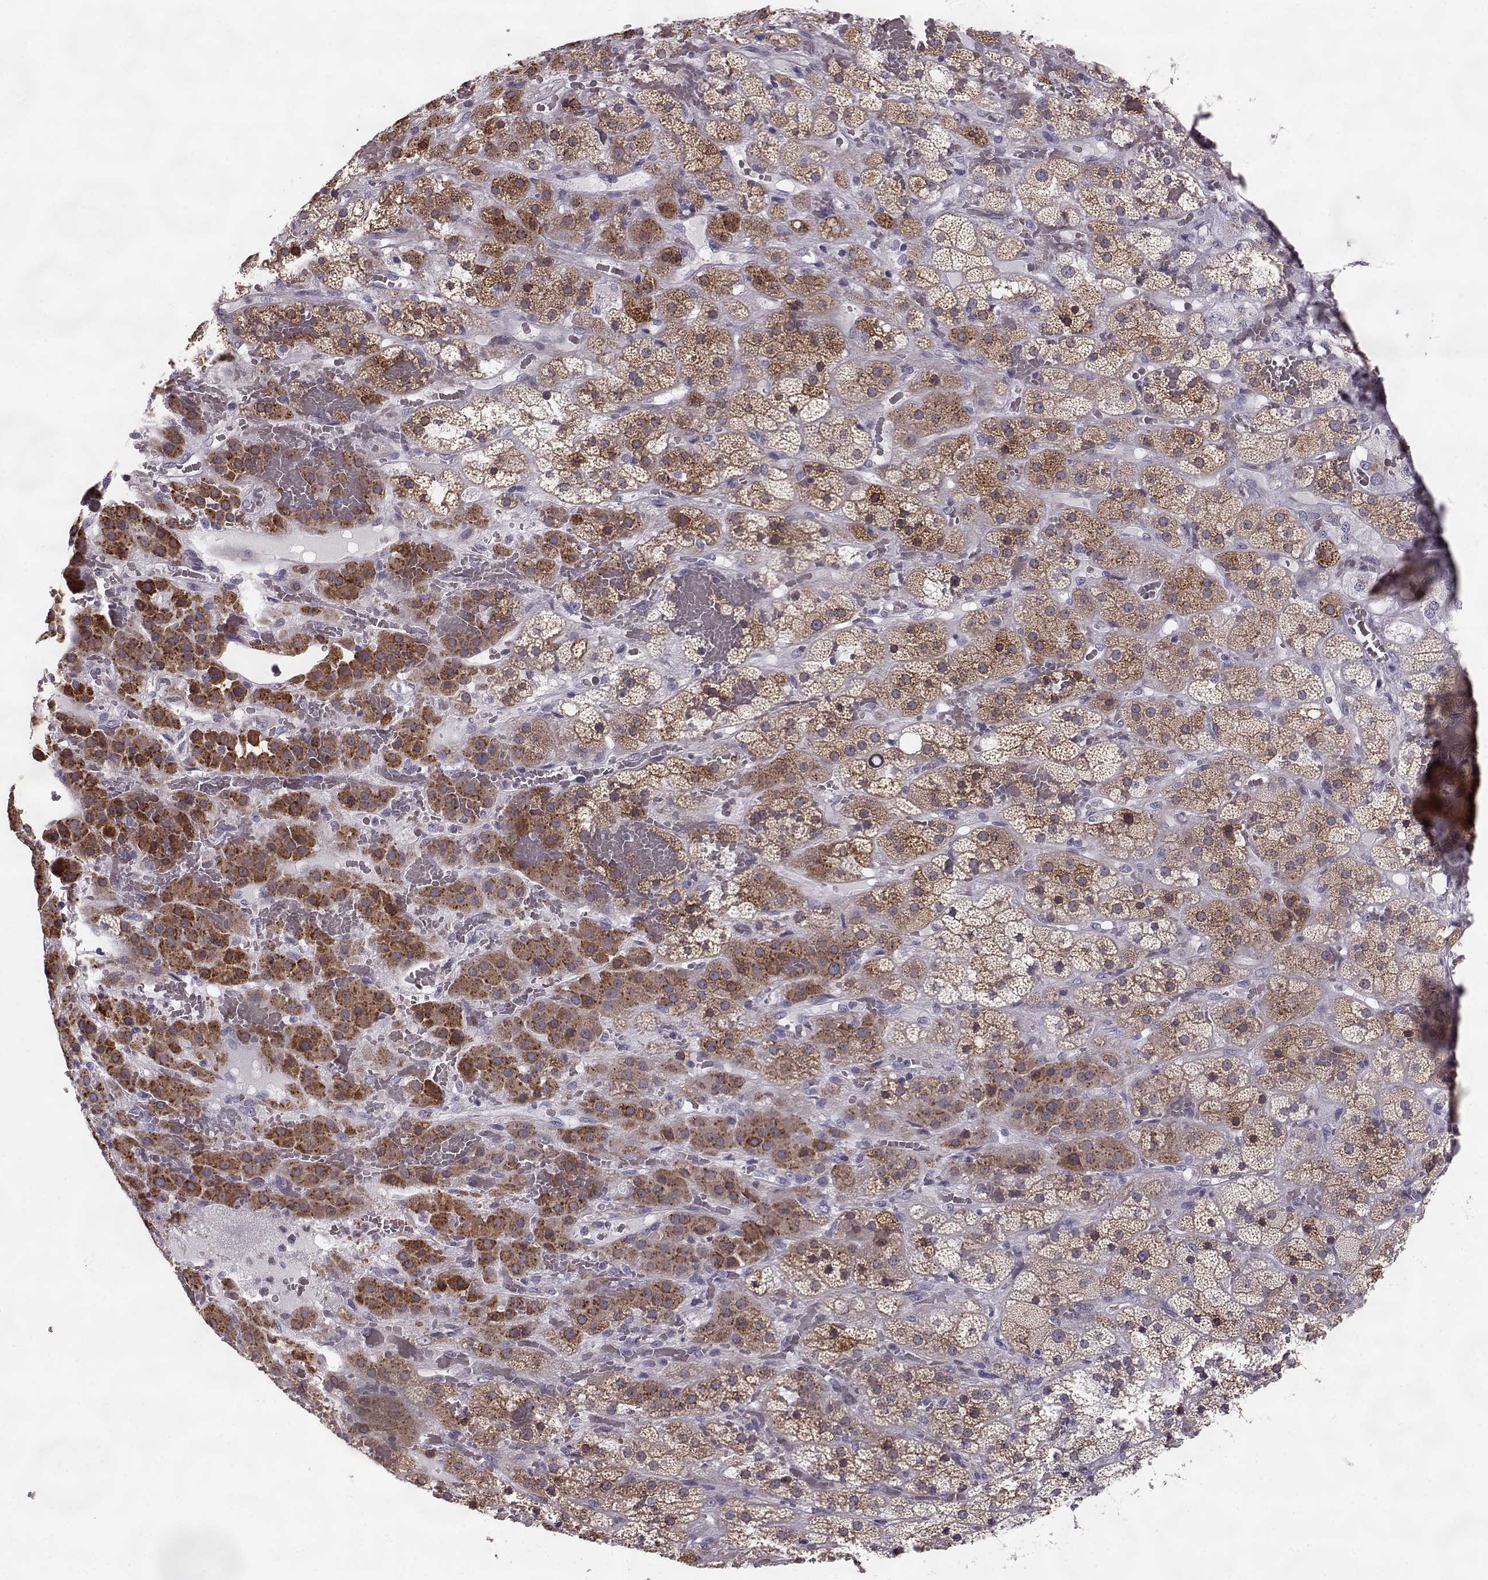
{"staining": {"intensity": "strong", "quantity": "25%-75%", "location": "cytoplasmic/membranous"}, "tissue": "adrenal gland", "cell_type": "Glandular cells", "image_type": "normal", "snomed": [{"axis": "morphology", "description": "Normal tissue, NOS"}, {"axis": "topography", "description": "Adrenal gland"}], "caption": "Human adrenal gland stained for a protein (brown) shows strong cytoplasmic/membranous positive positivity in approximately 25%-75% of glandular cells.", "gene": "ELOVL5", "patient": {"sex": "male", "age": 57}}